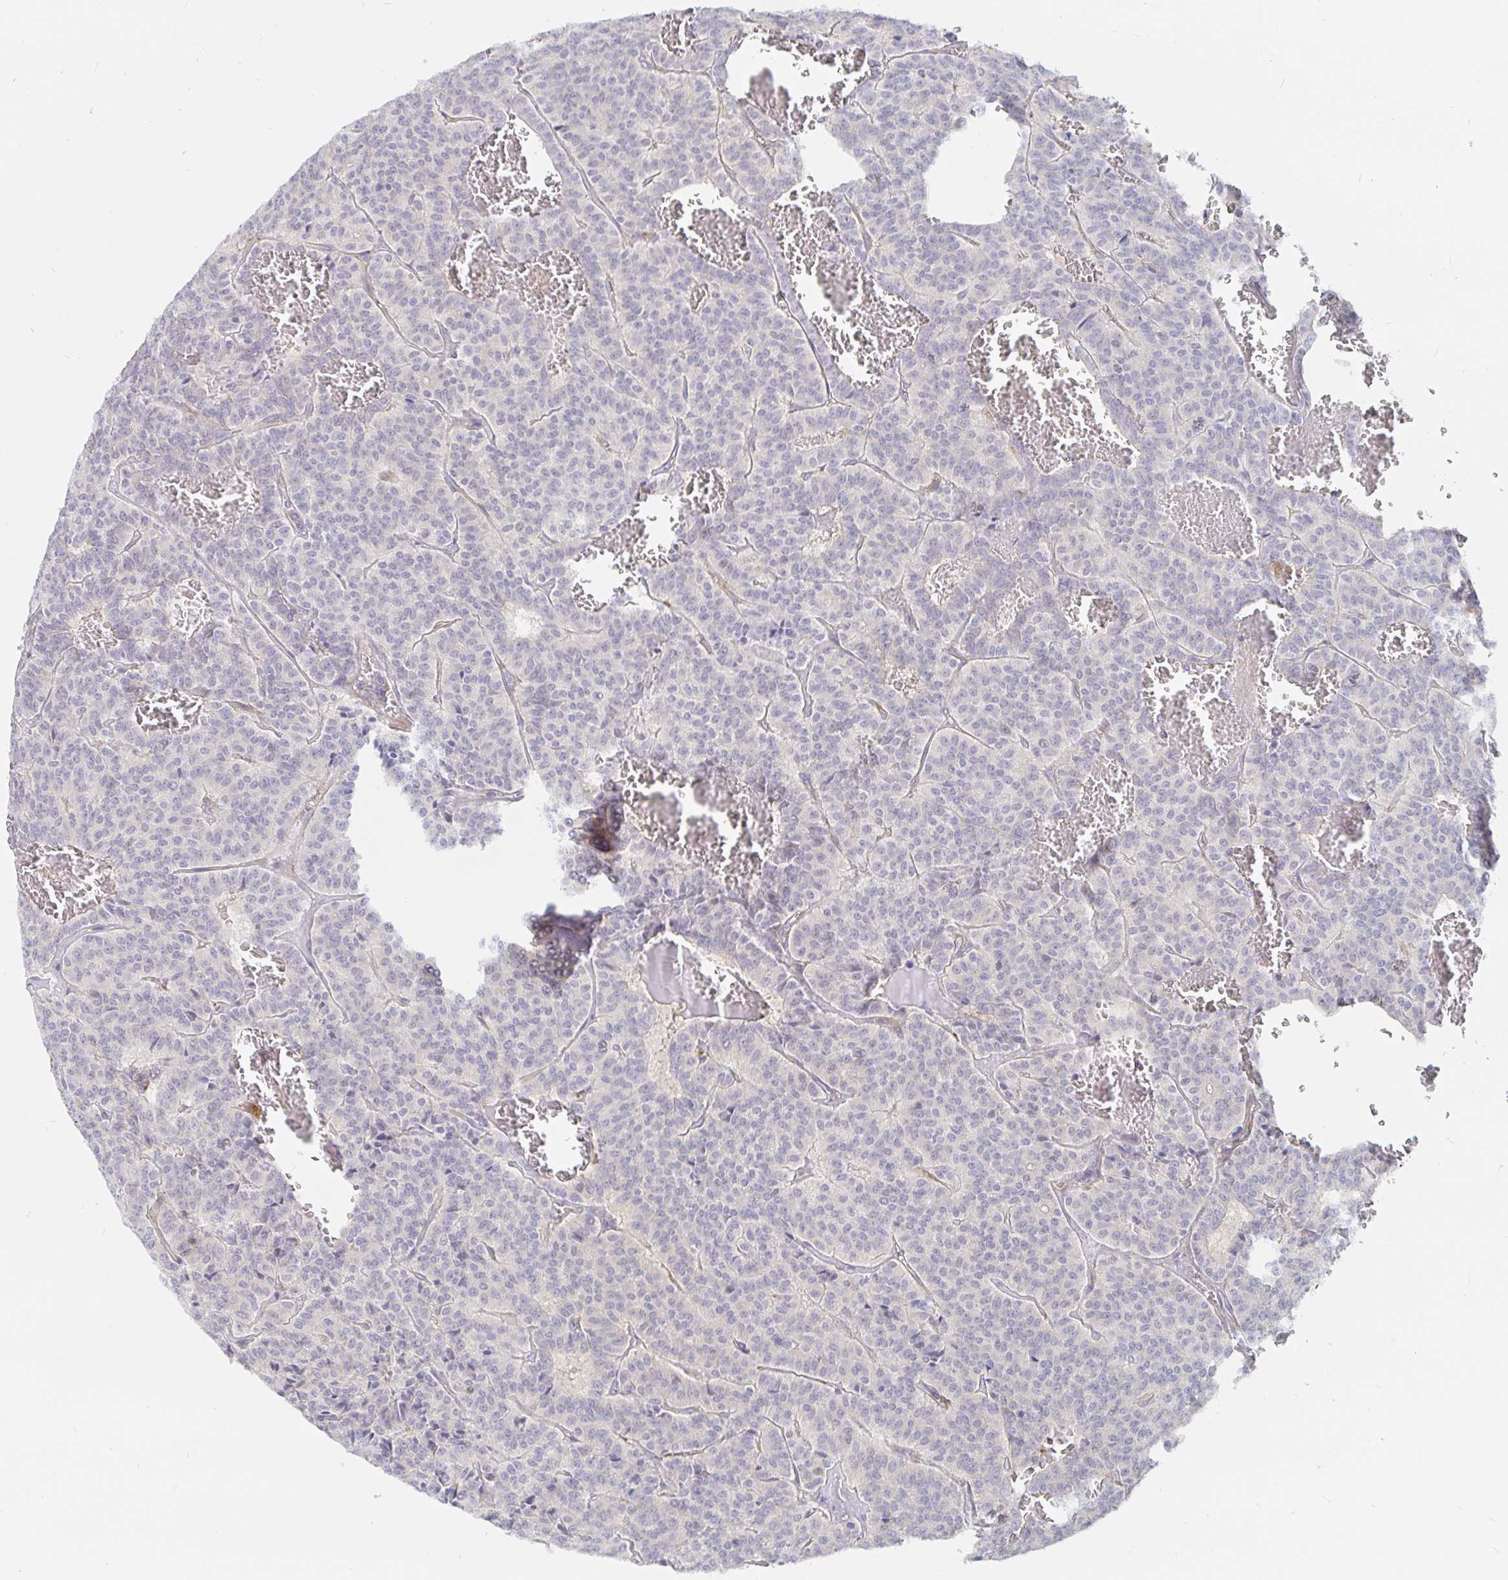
{"staining": {"intensity": "negative", "quantity": "none", "location": "none"}, "tissue": "carcinoid", "cell_type": "Tumor cells", "image_type": "cancer", "snomed": [{"axis": "morphology", "description": "Carcinoid, malignant, NOS"}, {"axis": "topography", "description": "Lung"}], "caption": "Immunohistochemistry of human carcinoid shows no expression in tumor cells.", "gene": "KCTD19", "patient": {"sex": "male", "age": 70}}